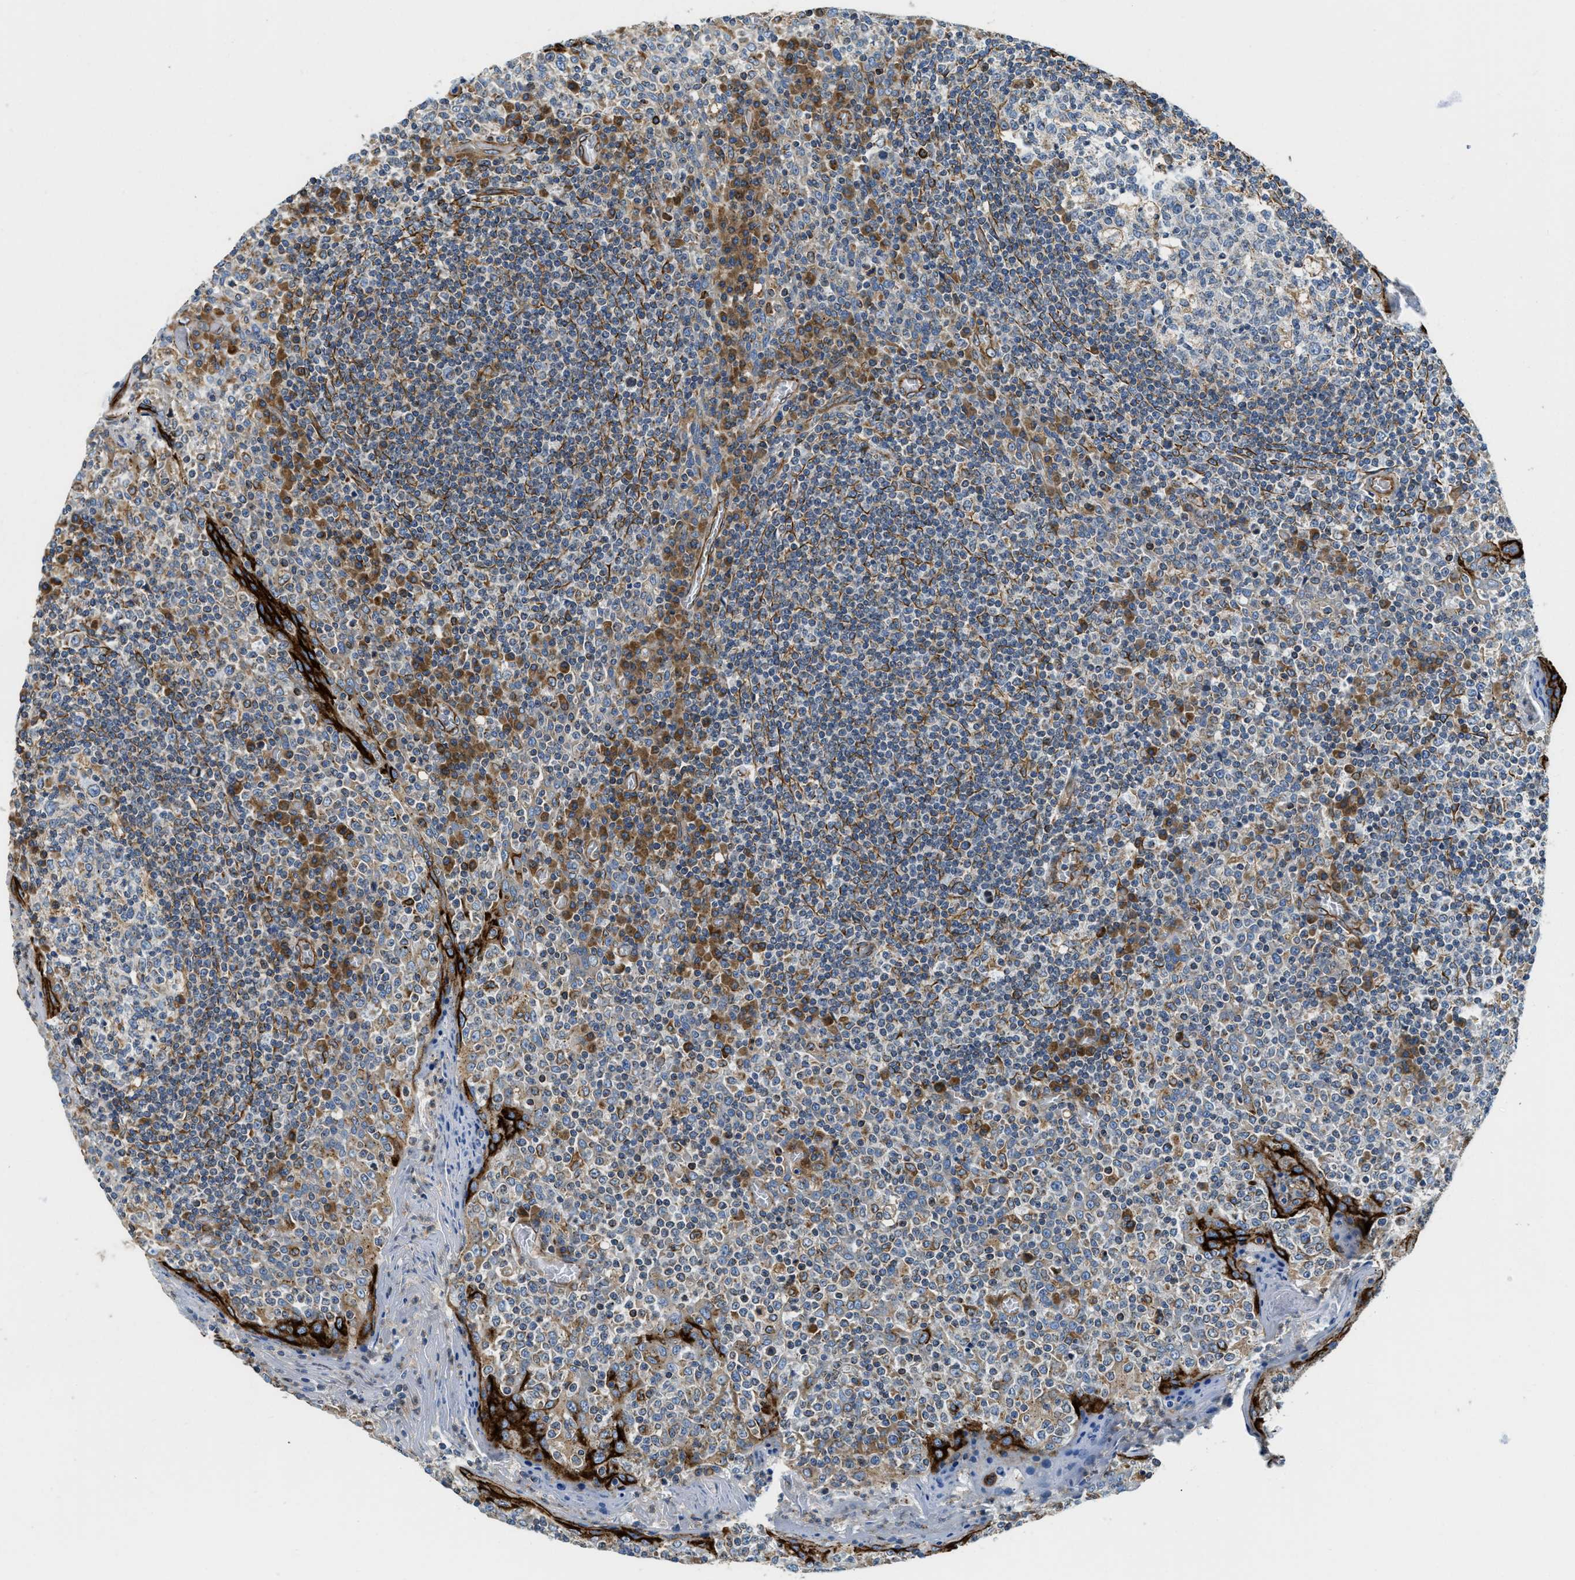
{"staining": {"intensity": "moderate", "quantity": "<25%", "location": "cytoplasmic/membranous"}, "tissue": "tonsil", "cell_type": "Germinal center cells", "image_type": "normal", "snomed": [{"axis": "morphology", "description": "Normal tissue, NOS"}, {"axis": "topography", "description": "Tonsil"}], "caption": "Immunohistochemical staining of benign human tonsil shows moderate cytoplasmic/membranous protein staining in approximately <25% of germinal center cells.", "gene": "HSD17B12", "patient": {"sex": "female", "age": 19}}